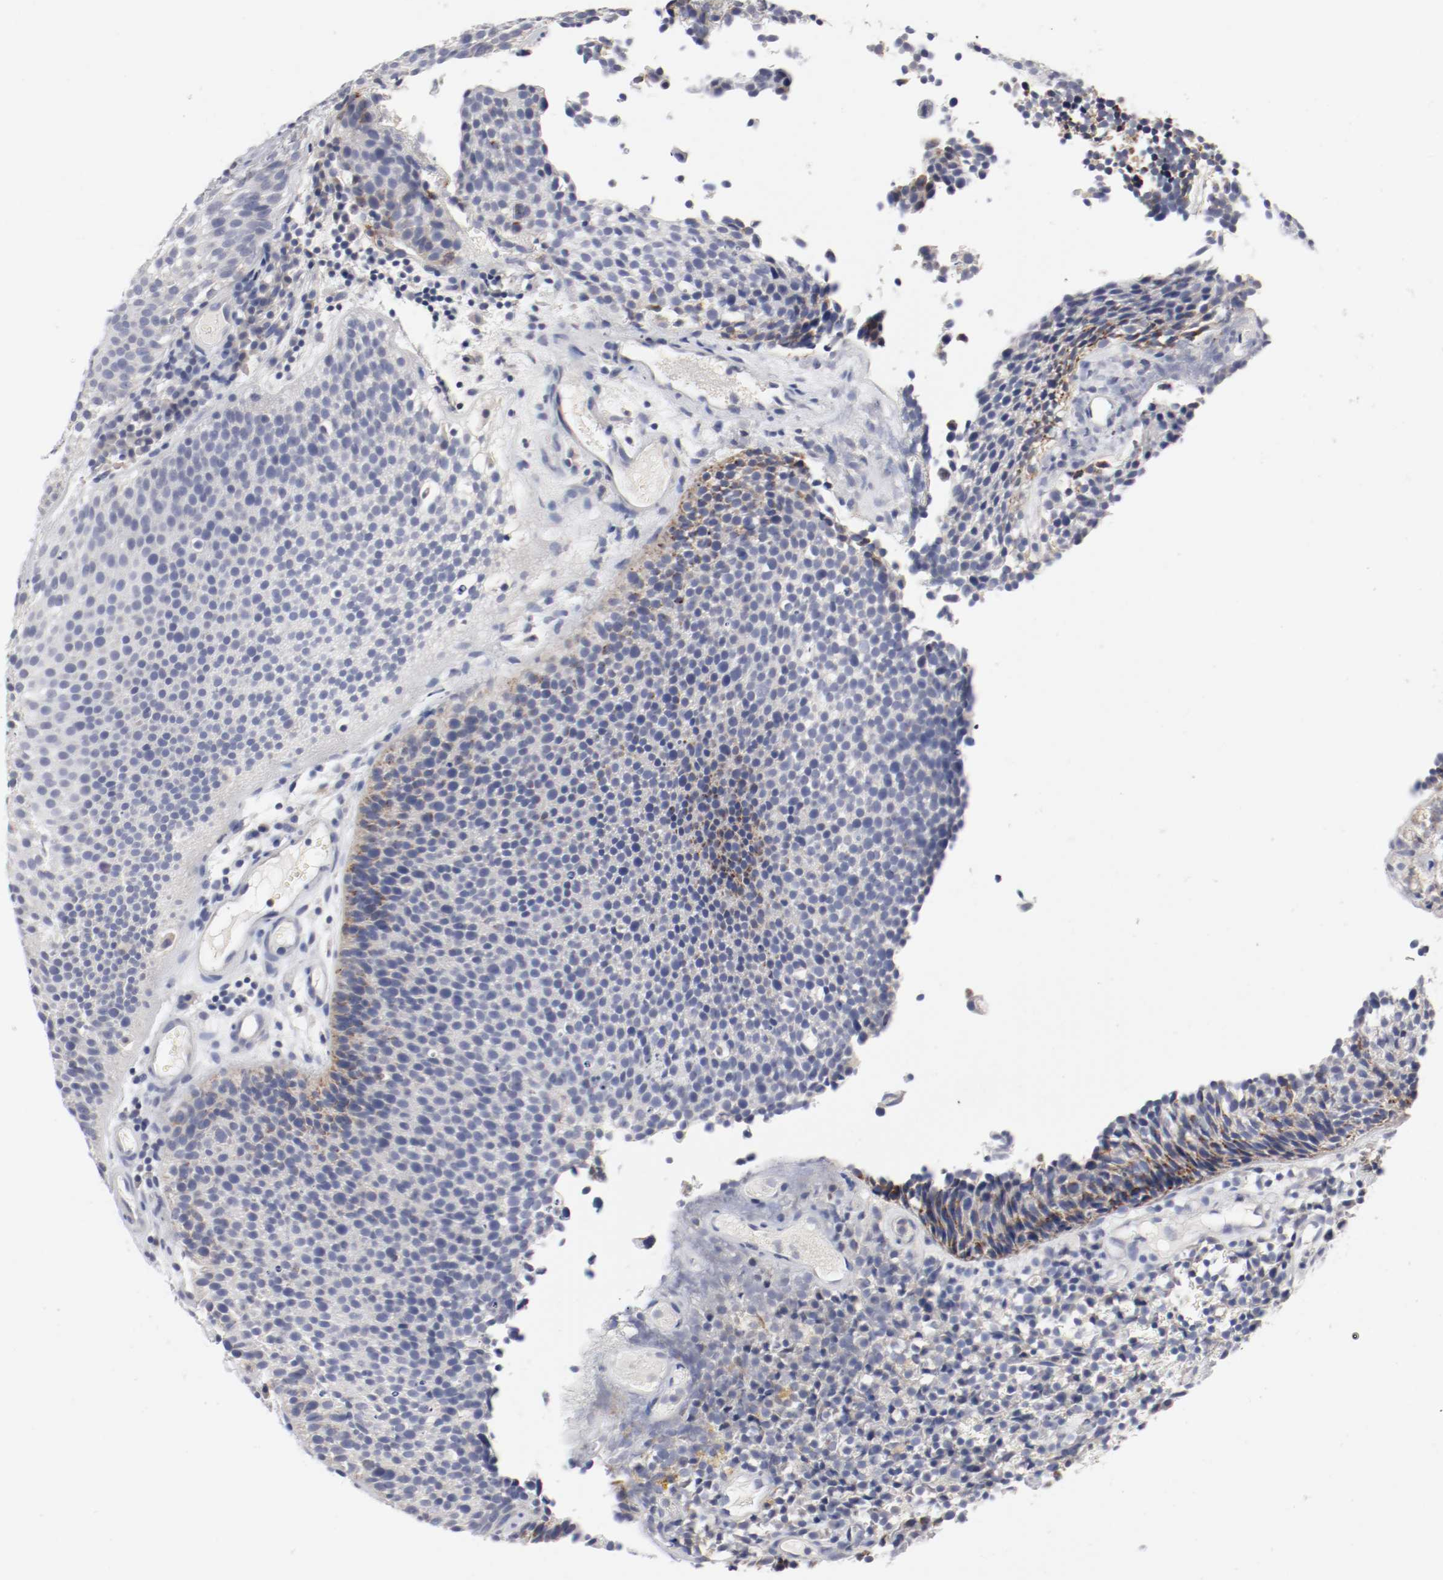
{"staining": {"intensity": "moderate", "quantity": "<25%", "location": "cytoplasmic/membranous"}, "tissue": "urothelial cancer", "cell_type": "Tumor cells", "image_type": "cancer", "snomed": [{"axis": "morphology", "description": "Urothelial carcinoma, Low grade"}, {"axis": "topography", "description": "Urinary bladder"}], "caption": "The image reveals a brown stain indicating the presence of a protein in the cytoplasmic/membranous of tumor cells in urothelial carcinoma (low-grade). The staining is performed using DAB (3,3'-diaminobenzidine) brown chromogen to label protein expression. The nuclei are counter-stained blue using hematoxylin.", "gene": "ITGAX", "patient": {"sex": "male", "age": 85}}